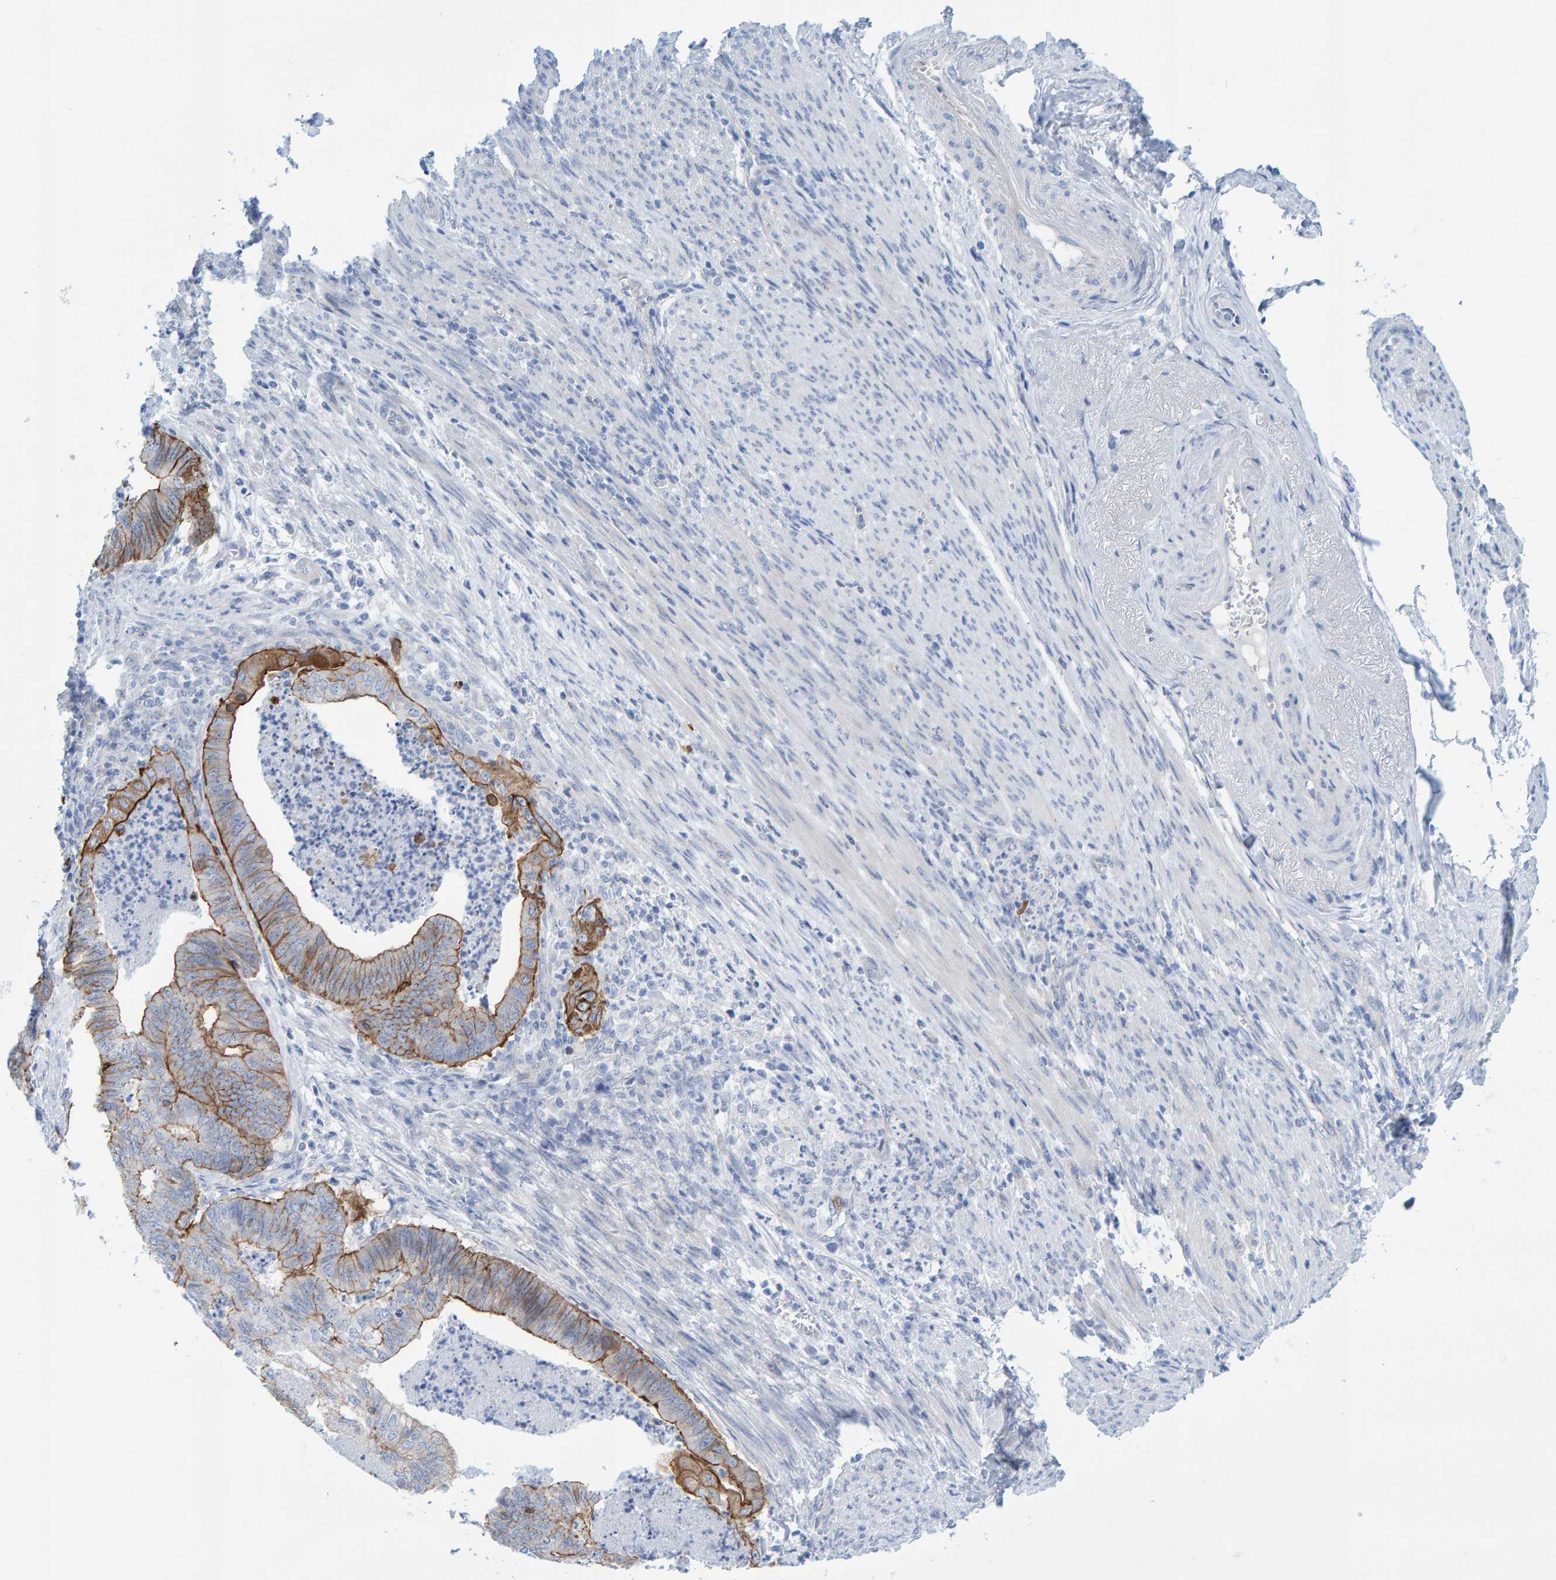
{"staining": {"intensity": "moderate", "quantity": "25%-75%", "location": "cytoplasmic/membranous"}, "tissue": "endometrial cancer", "cell_type": "Tumor cells", "image_type": "cancer", "snomed": [{"axis": "morphology", "description": "Polyp, NOS"}, {"axis": "morphology", "description": "Adenocarcinoma, NOS"}, {"axis": "morphology", "description": "Adenoma, NOS"}, {"axis": "topography", "description": "Endometrium"}], "caption": "A brown stain shows moderate cytoplasmic/membranous expression of a protein in endometrial adenoma tumor cells.", "gene": "JAKMIP3", "patient": {"sex": "female", "age": 79}}